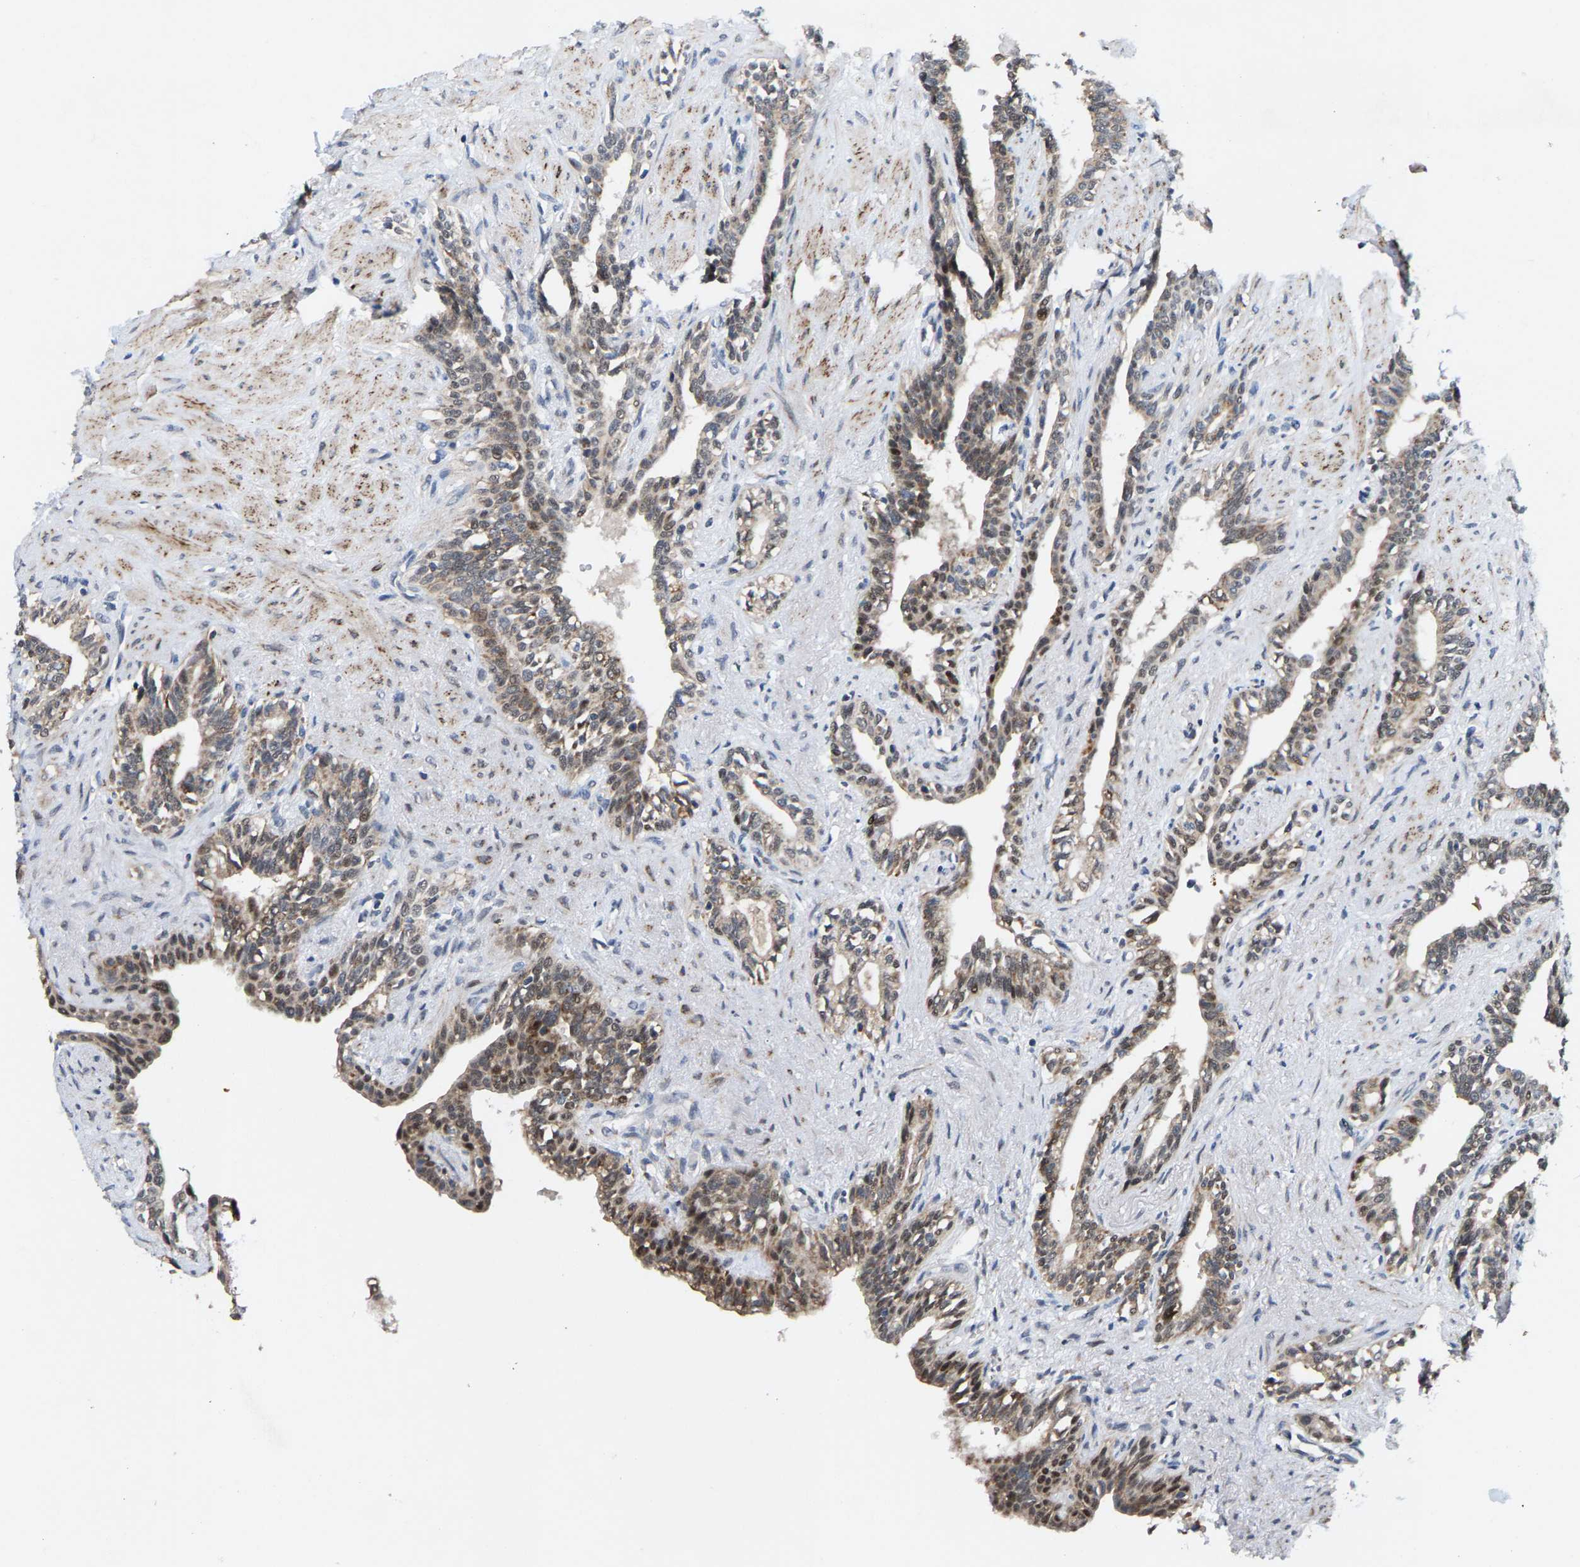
{"staining": {"intensity": "moderate", "quantity": ">75%", "location": "cytoplasmic/membranous,nuclear"}, "tissue": "seminal vesicle", "cell_type": "Glandular cells", "image_type": "normal", "snomed": [{"axis": "morphology", "description": "Normal tissue, NOS"}, {"axis": "morphology", "description": "Adenocarcinoma, High grade"}, {"axis": "topography", "description": "Prostate"}, {"axis": "topography", "description": "Seminal veicle"}], "caption": "IHC staining of unremarkable seminal vesicle, which reveals medium levels of moderate cytoplasmic/membranous,nuclear positivity in about >75% of glandular cells indicating moderate cytoplasmic/membranous,nuclear protein staining. The staining was performed using DAB (3,3'-diaminobenzidine) (brown) for protein detection and nuclei were counterstained in hematoxylin (blue).", "gene": "TDRKH", "patient": {"sex": "male", "age": 55}}